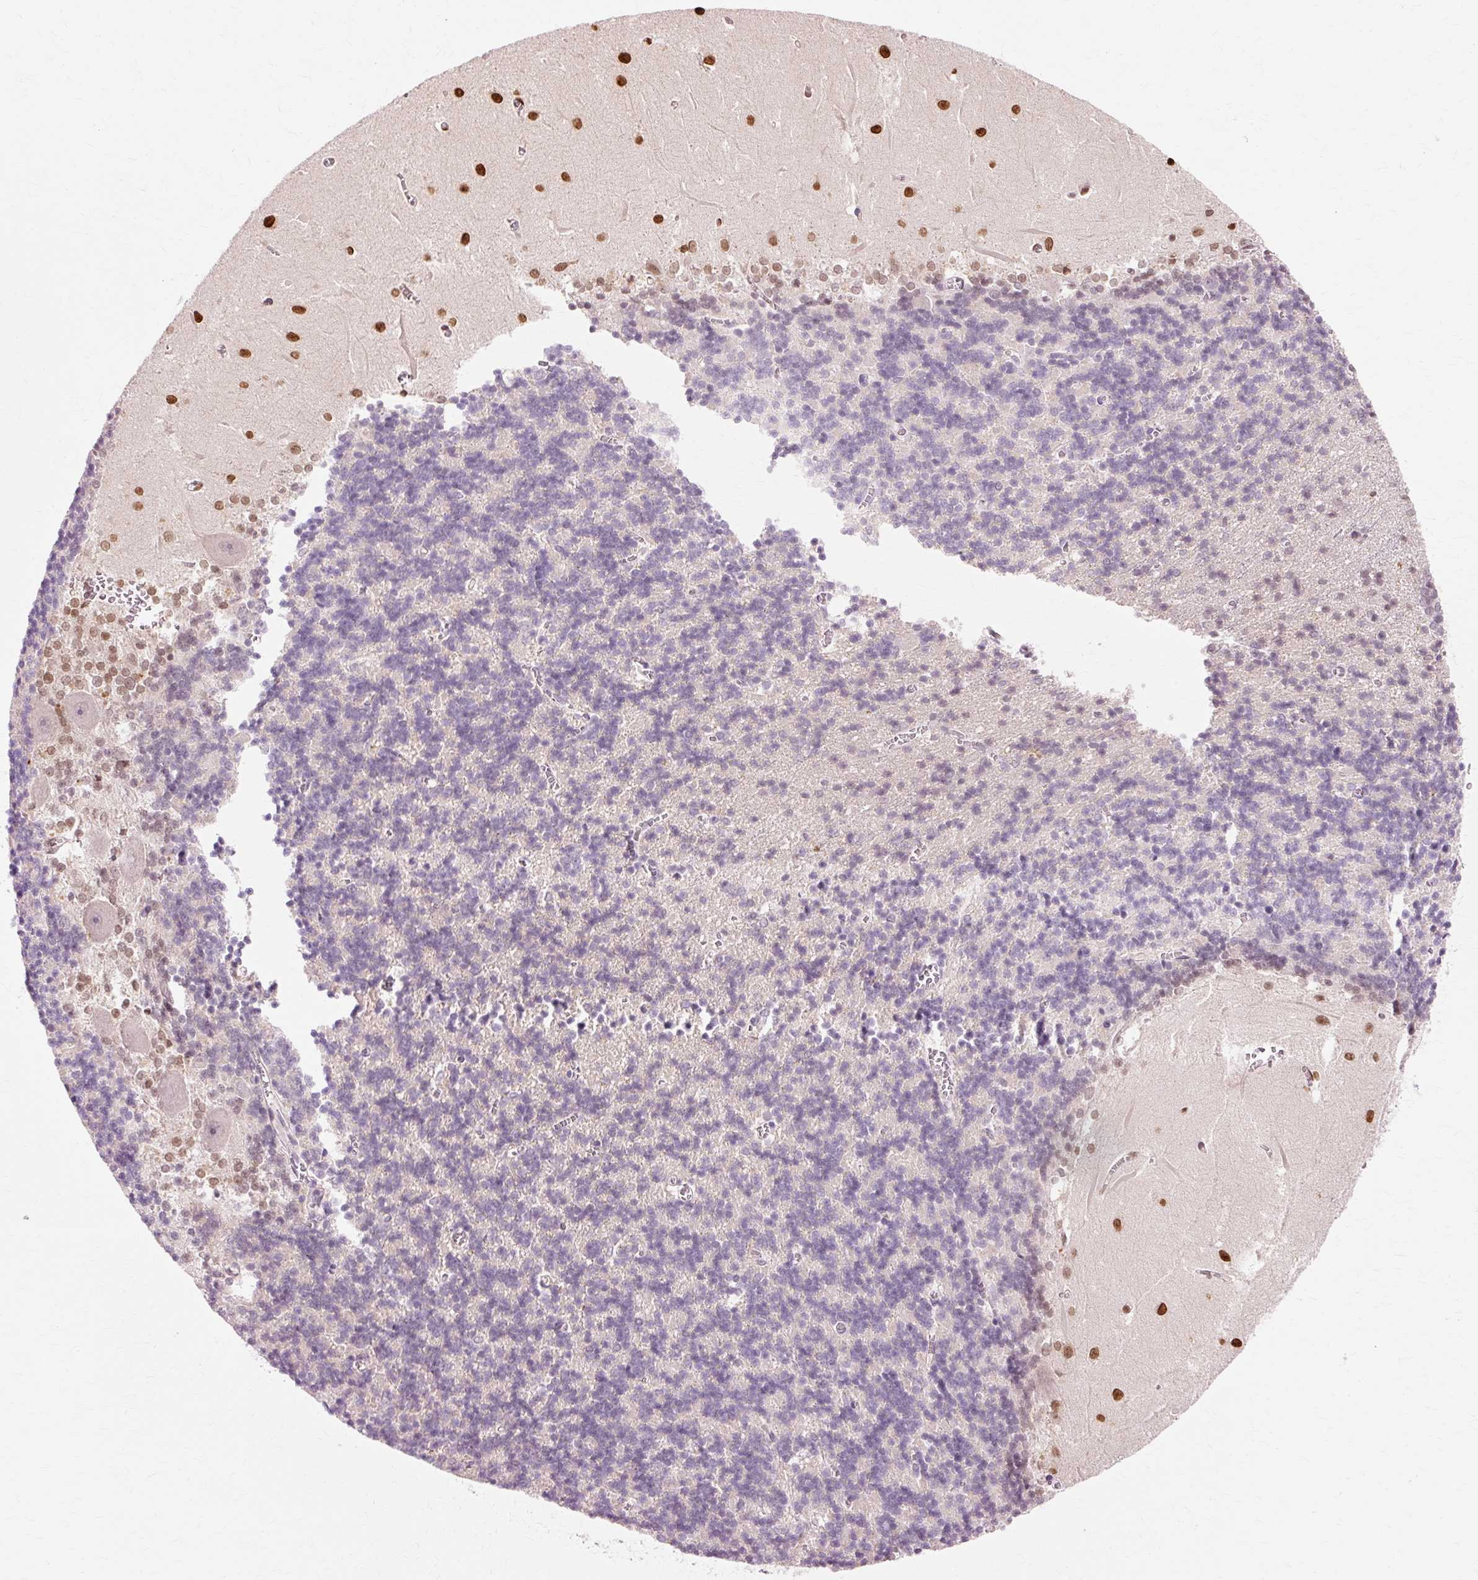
{"staining": {"intensity": "negative", "quantity": "none", "location": "none"}, "tissue": "cerebellum", "cell_type": "Cells in granular layer", "image_type": "normal", "snomed": [{"axis": "morphology", "description": "Normal tissue, NOS"}, {"axis": "topography", "description": "Cerebellum"}], "caption": "Immunohistochemistry (IHC) photomicrograph of normal cerebellum: cerebellum stained with DAB exhibits no significant protein staining in cells in granular layer.", "gene": "VN1R2", "patient": {"sex": "male", "age": 37}}